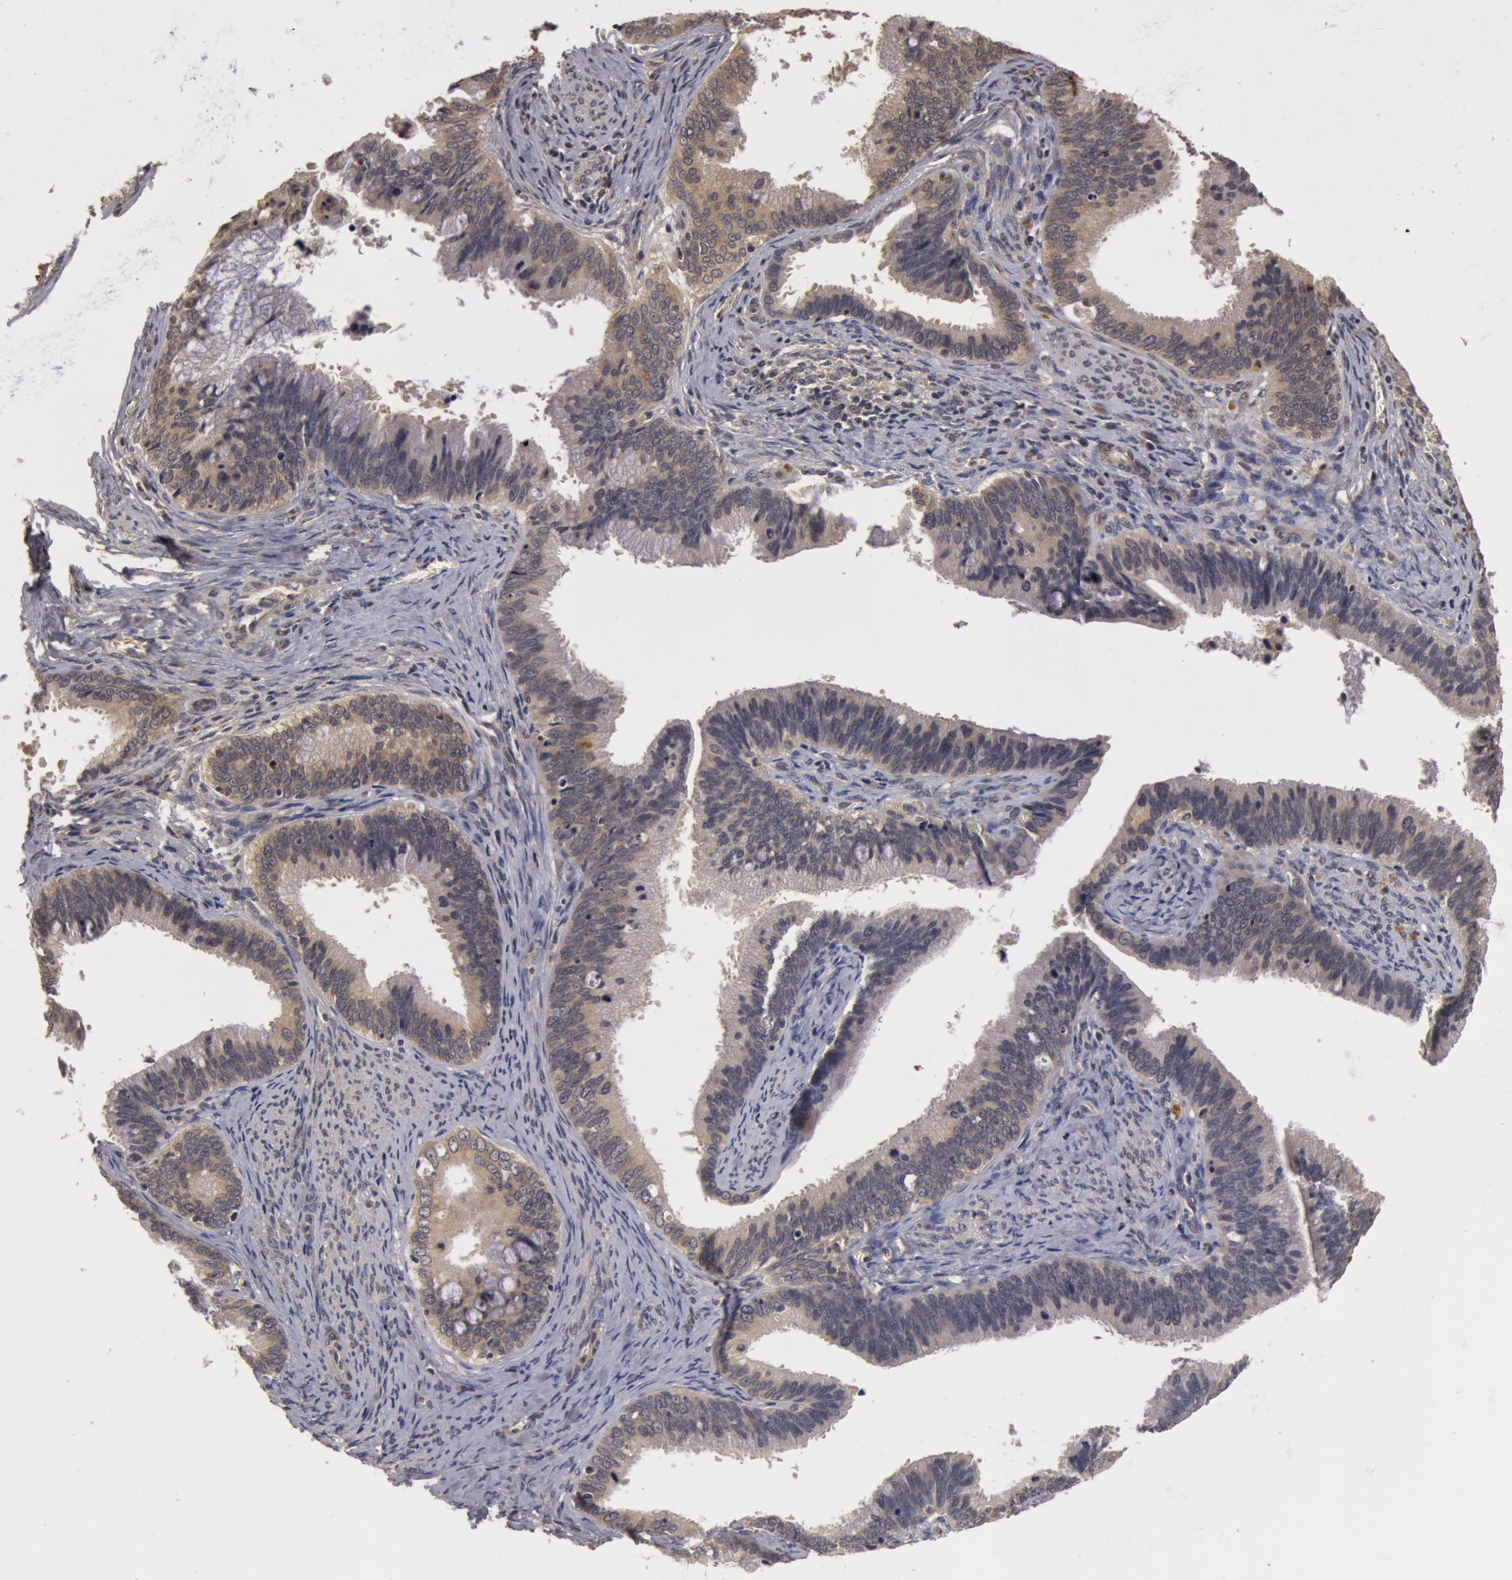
{"staining": {"intensity": "weak", "quantity": ">75%", "location": "cytoplasmic/membranous"}, "tissue": "cervical cancer", "cell_type": "Tumor cells", "image_type": "cancer", "snomed": [{"axis": "morphology", "description": "Adenocarcinoma, NOS"}, {"axis": "topography", "description": "Cervix"}], "caption": "Cervical adenocarcinoma tissue exhibits weak cytoplasmic/membranous positivity in approximately >75% of tumor cells", "gene": "BCHE", "patient": {"sex": "female", "age": 47}}